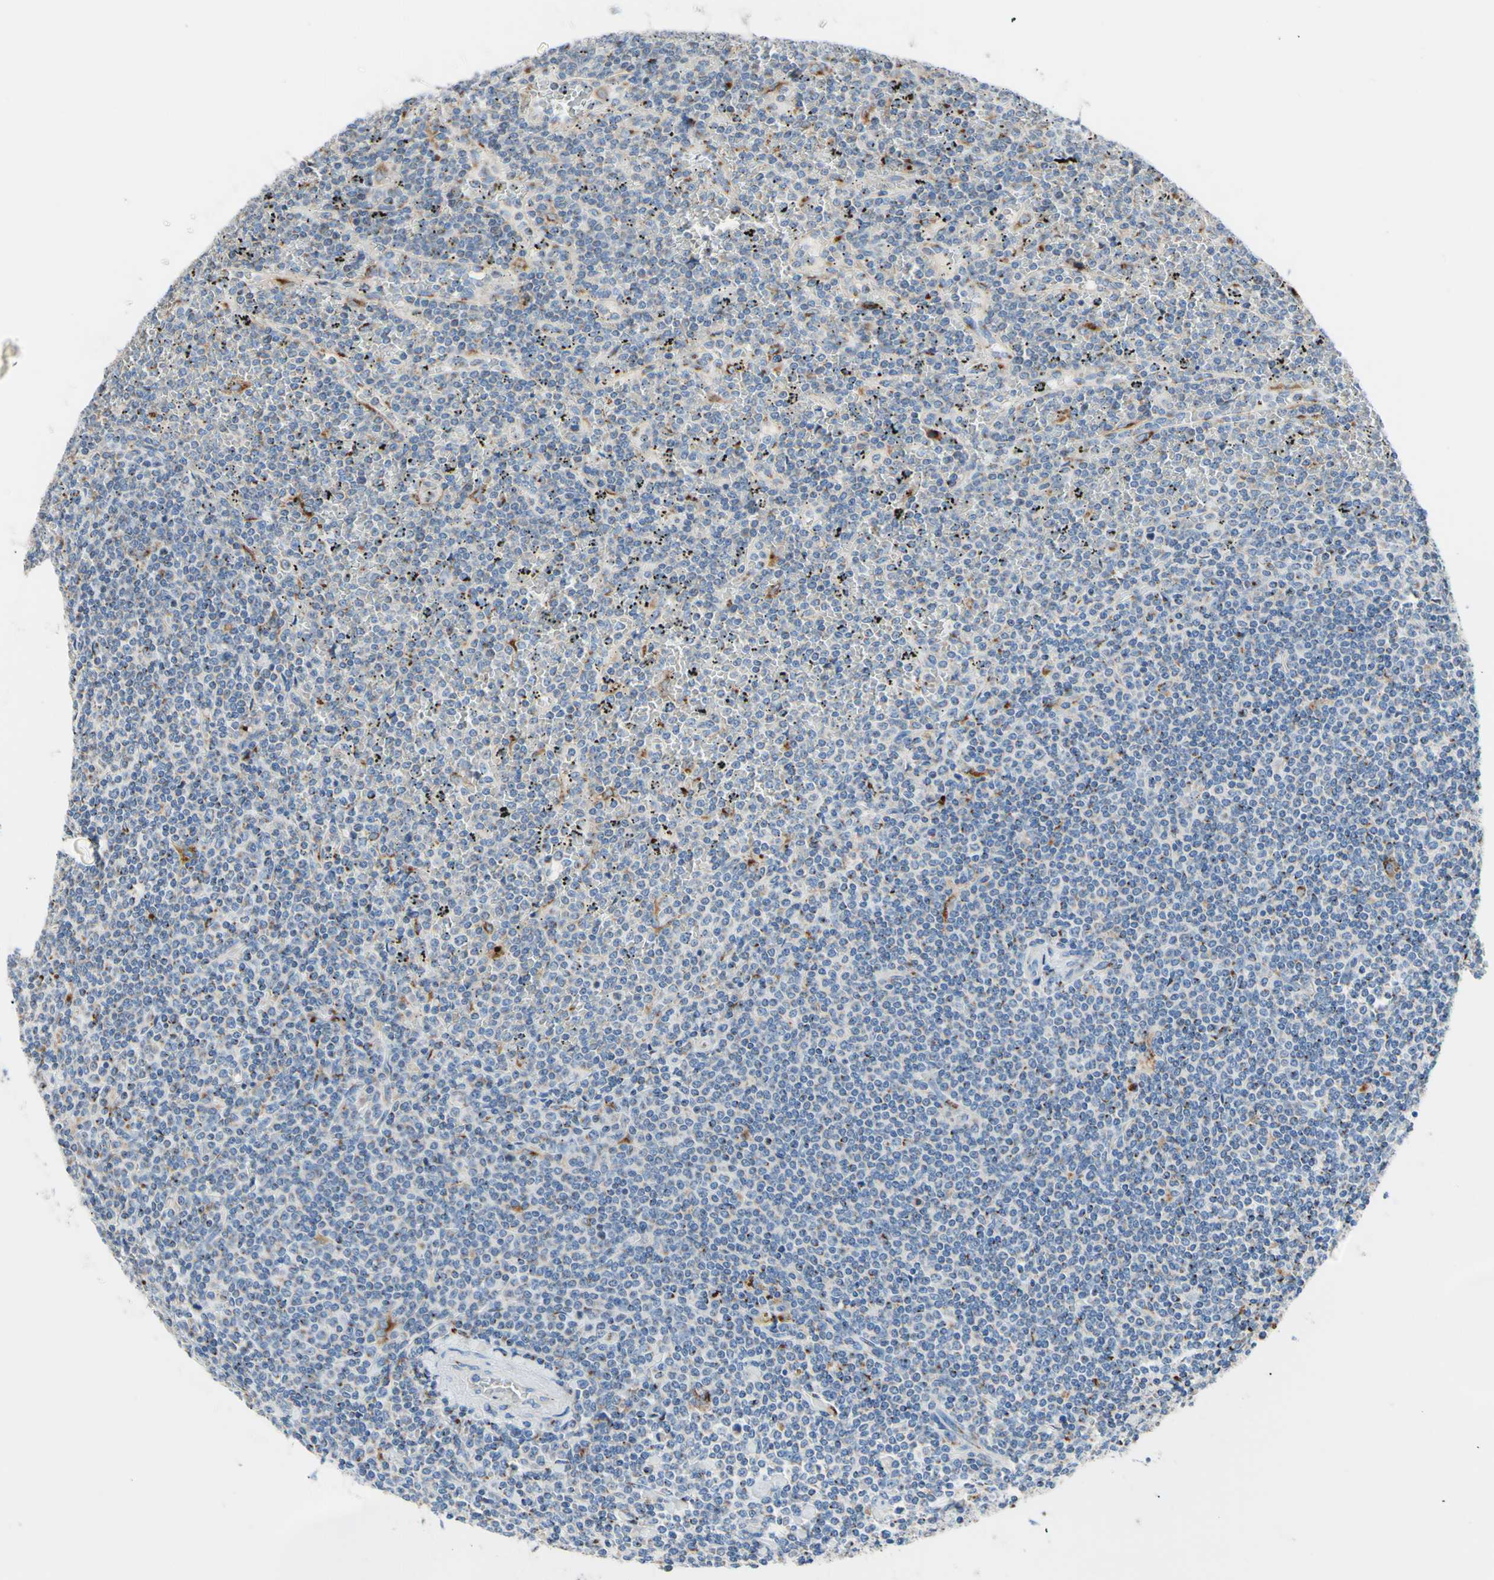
{"staining": {"intensity": "moderate", "quantity": "<25%", "location": "cytoplasmic/membranous"}, "tissue": "lymphoma", "cell_type": "Tumor cells", "image_type": "cancer", "snomed": [{"axis": "morphology", "description": "Malignant lymphoma, non-Hodgkin's type, Low grade"}, {"axis": "topography", "description": "Spleen"}], "caption": "Malignant lymphoma, non-Hodgkin's type (low-grade) tissue reveals moderate cytoplasmic/membranous expression in about <25% of tumor cells, visualized by immunohistochemistry.", "gene": "GALNT2", "patient": {"sex": "female", "age": 19}}